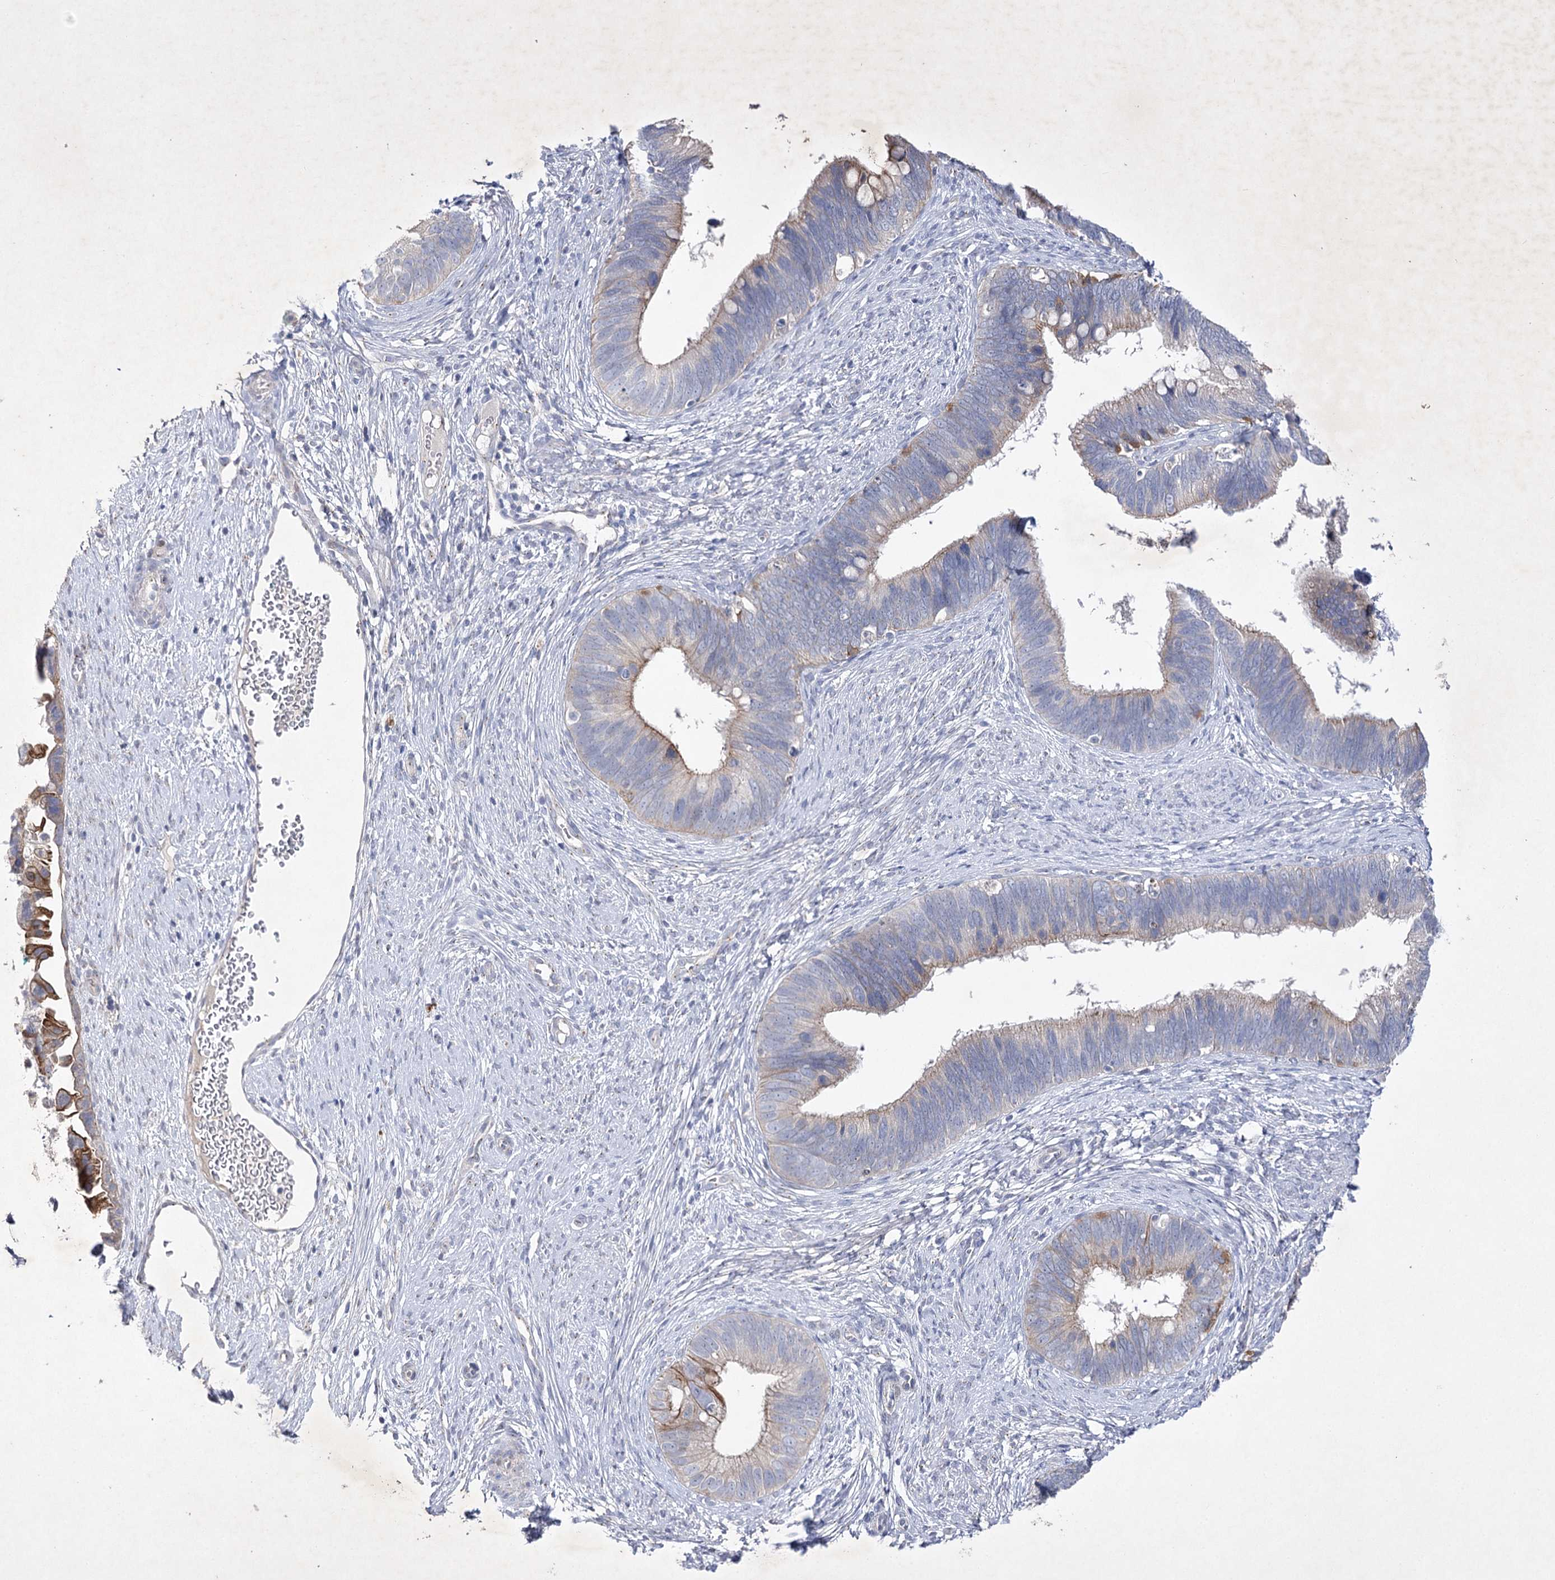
{"staining": {"intensity": "weak", "quantity": "<25%", "location": "cytoplasmic/membranous"}, "tissue": "cervical cancer", "cell_type": "Tumor cells", "image_type": "cancer", "snomed": [{"axis": "morphology", "description": "Adenocarcinoma, NOS"}, {"axis": "topography", "description": "Cervix"}], "caption": "An immunohistochemistry histopathology image of cervical cancer is shown. There is no staining in tumor cells of cervical cancer. (DAB immunohistochemistry with hematoxylin counter stain).", "gene": "COX15", "patient": {"sex": "female", "age": 42}}